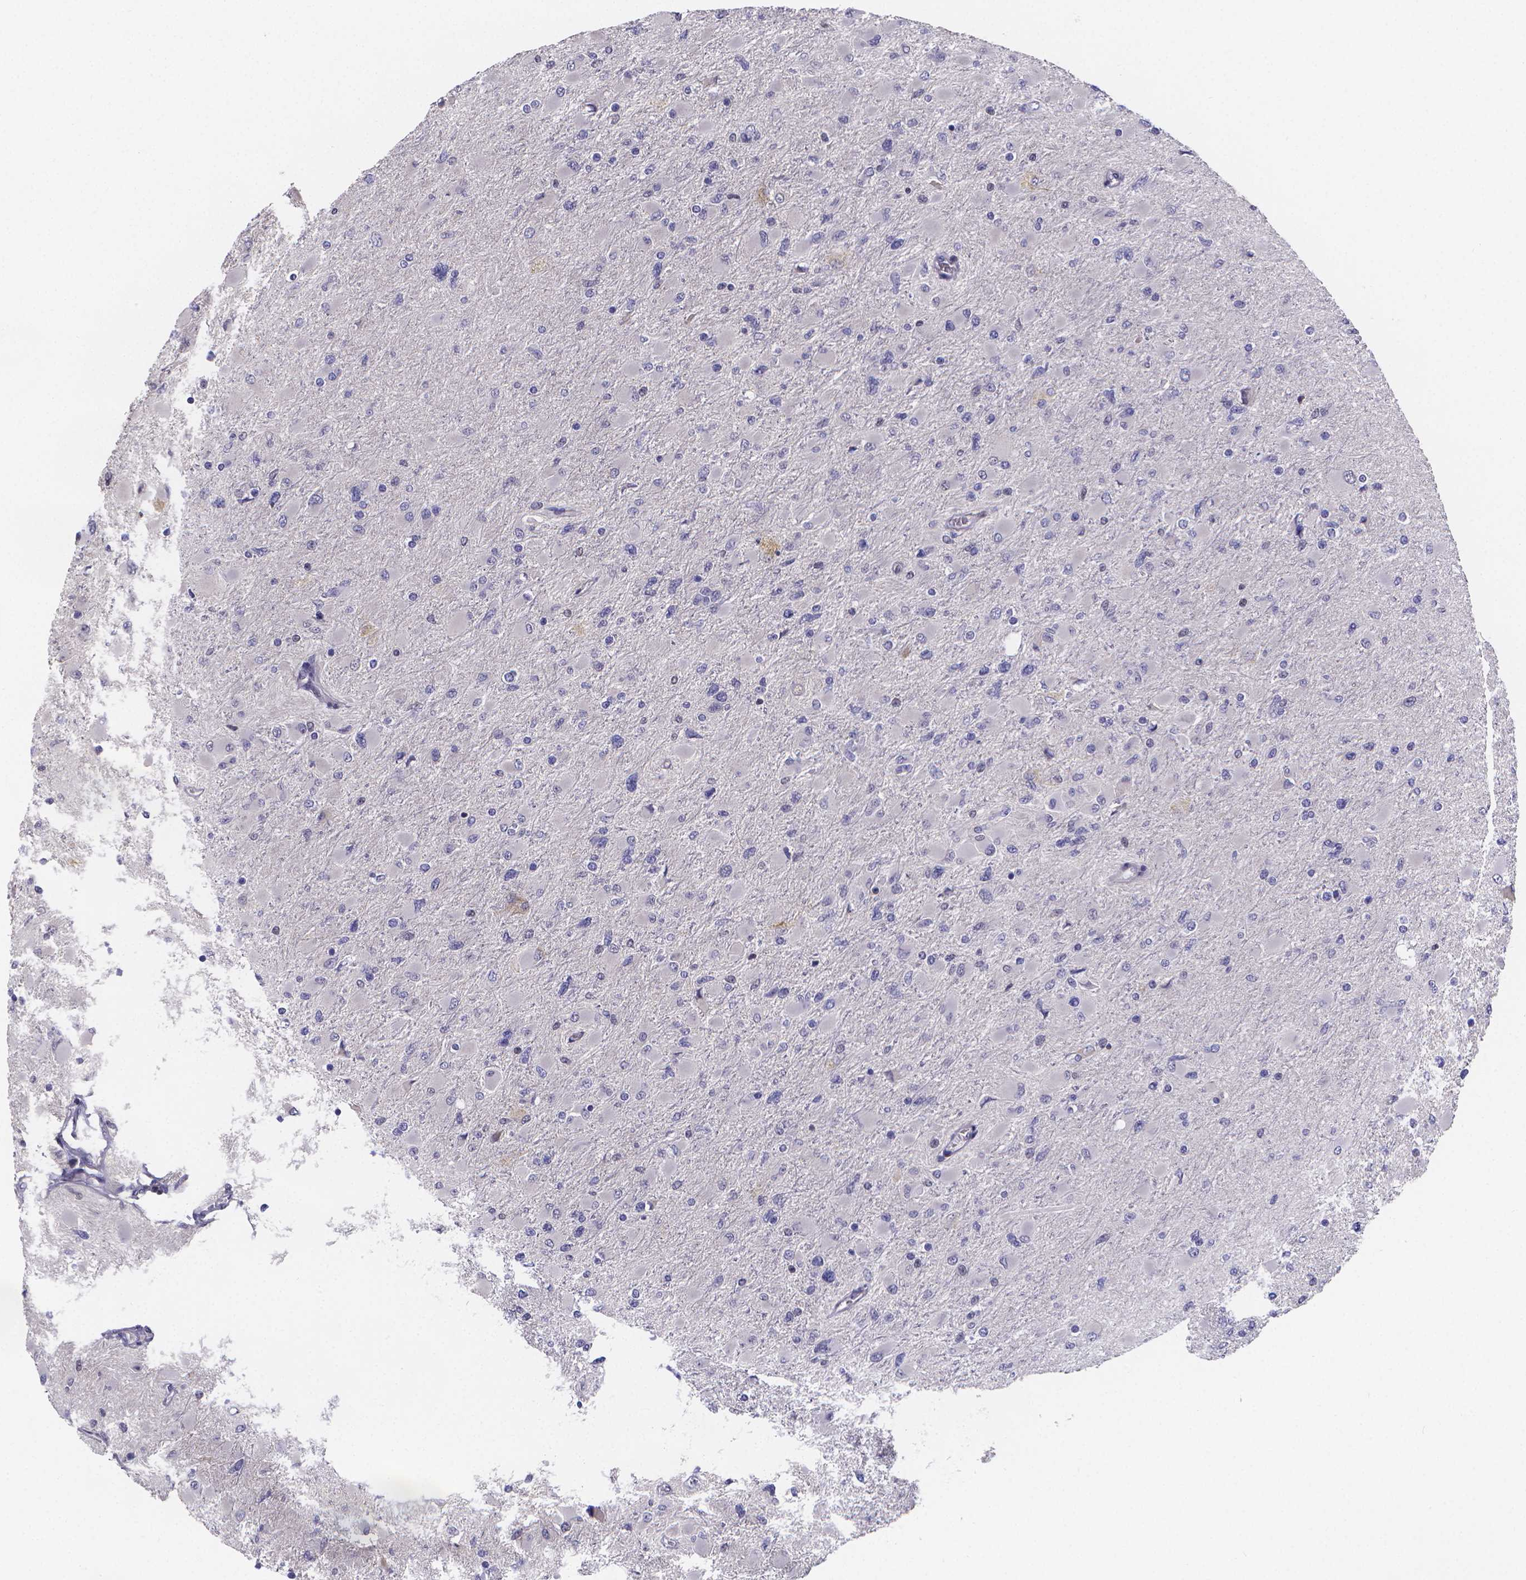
{"staining": {"intensity": "negative", "quantity": "none", "location": "none"}, "tissue": "glioma", "cell_type": "Tumor cells", "image_type": "cancer", "snomed": [{"axis": "morphology", "description": "Glioma, malignant, High grade"}, {"axis": "topography", "description": "Cerebral cortex"}], "caption": "Immunohistochemistry micrograph of human malignant high-grade glioma stained for a protein (brown), which demonstrates no positivity in tumor cells.", "gene": "PAH", "patient": {"sex": "female", "age": 36}}